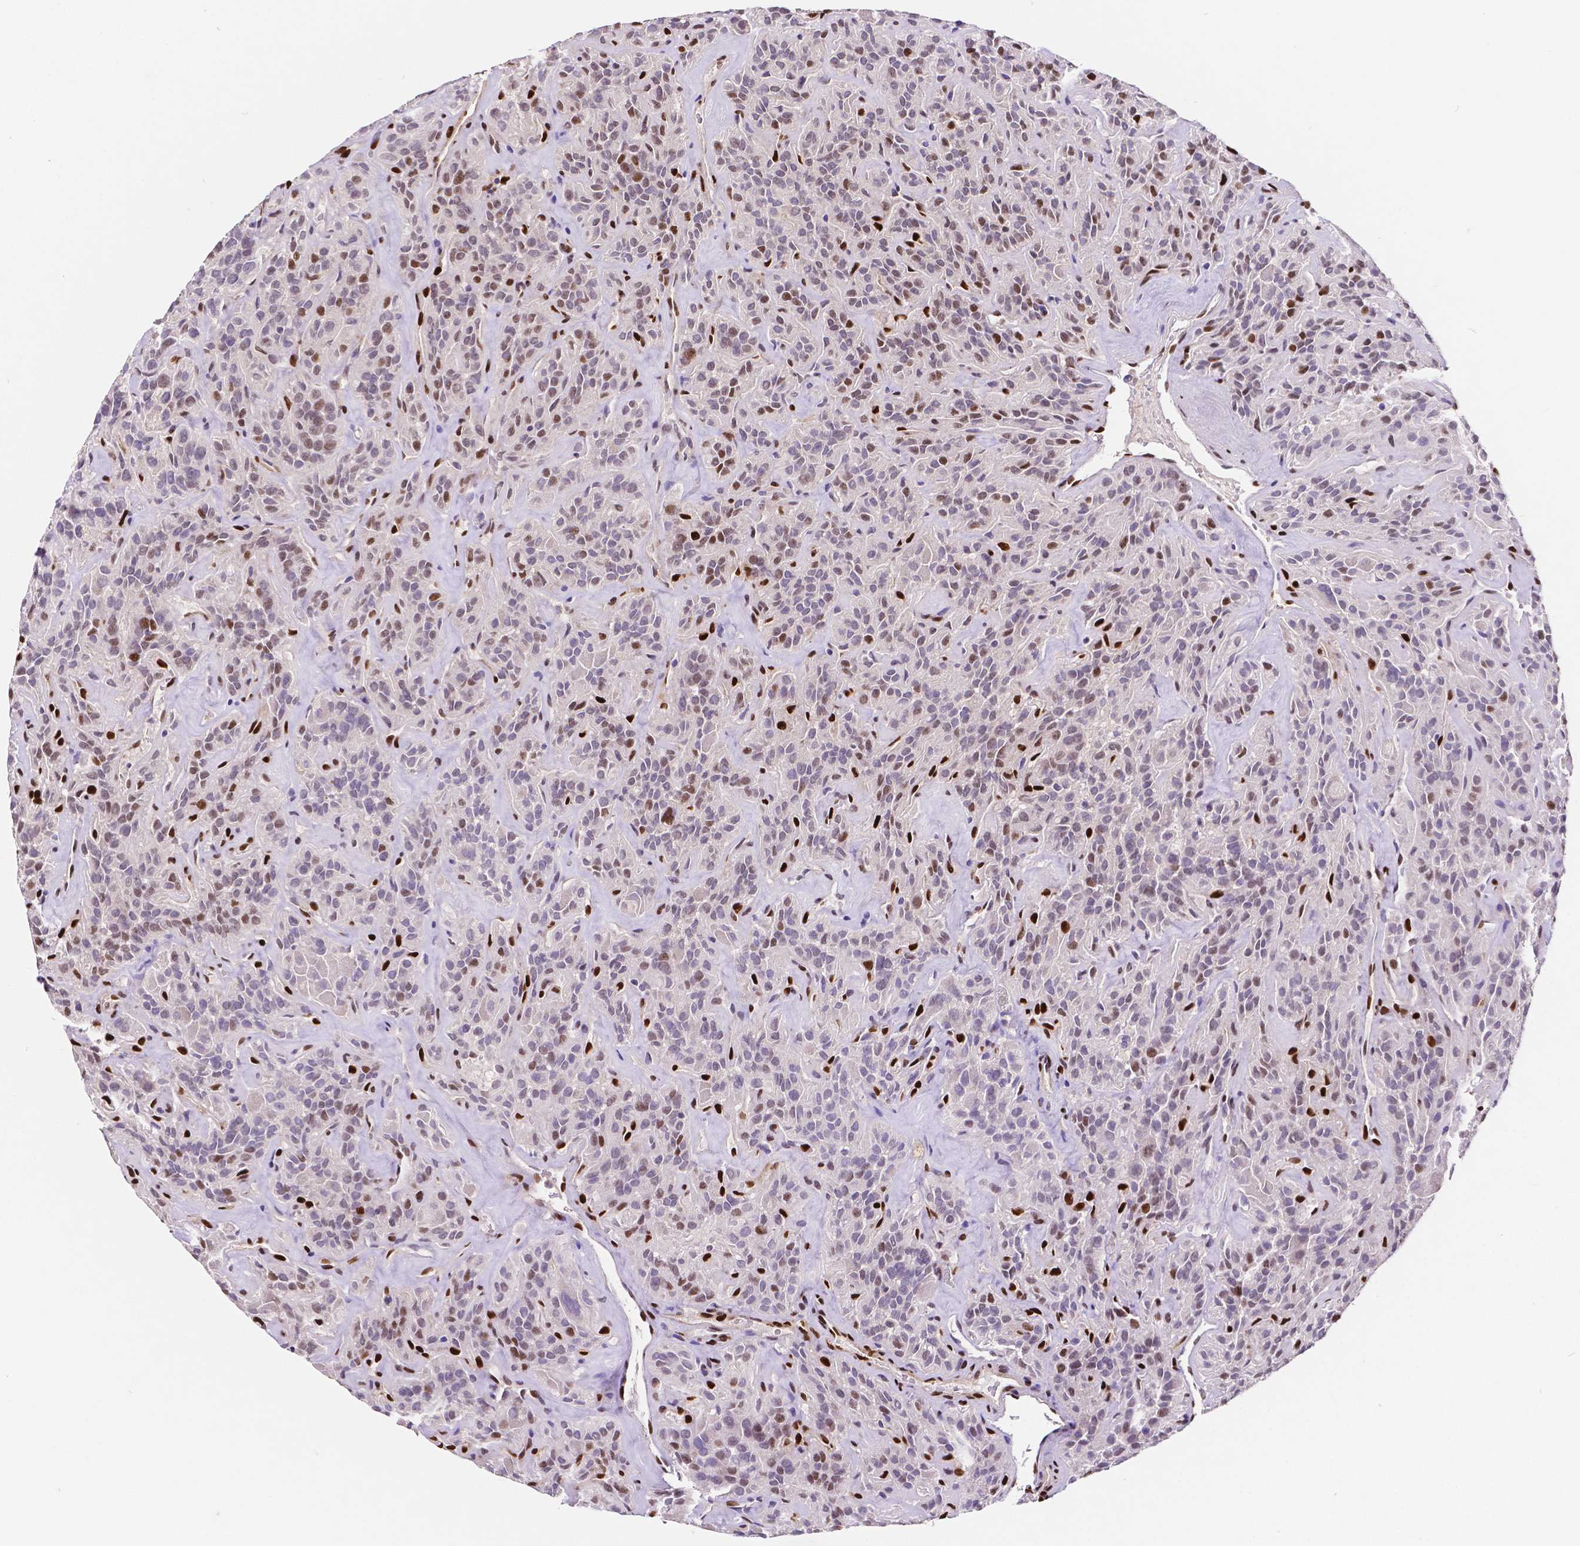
{"staining": {"intensity": "moderate", "quantity": "<25%", "location": "nuclear"}, "tissue": "thyroid cancer", "cell_type": "Tumor cells", "image_type": "cancer", "snomed": [{"axis": "morphology", "description": "Papillary adenocarcinoma, NOS"}, {"axis": "topography", "description": "Thyroid gland"}], "caption": "Thyroid papillary adenocarcinoma was stained to show a protein in brown. There is low levels of moderate nuclear positivity in about <25% of tumor cells.", "gene": "MEF2C", "patient": {"sex": "female", "age": 45}}